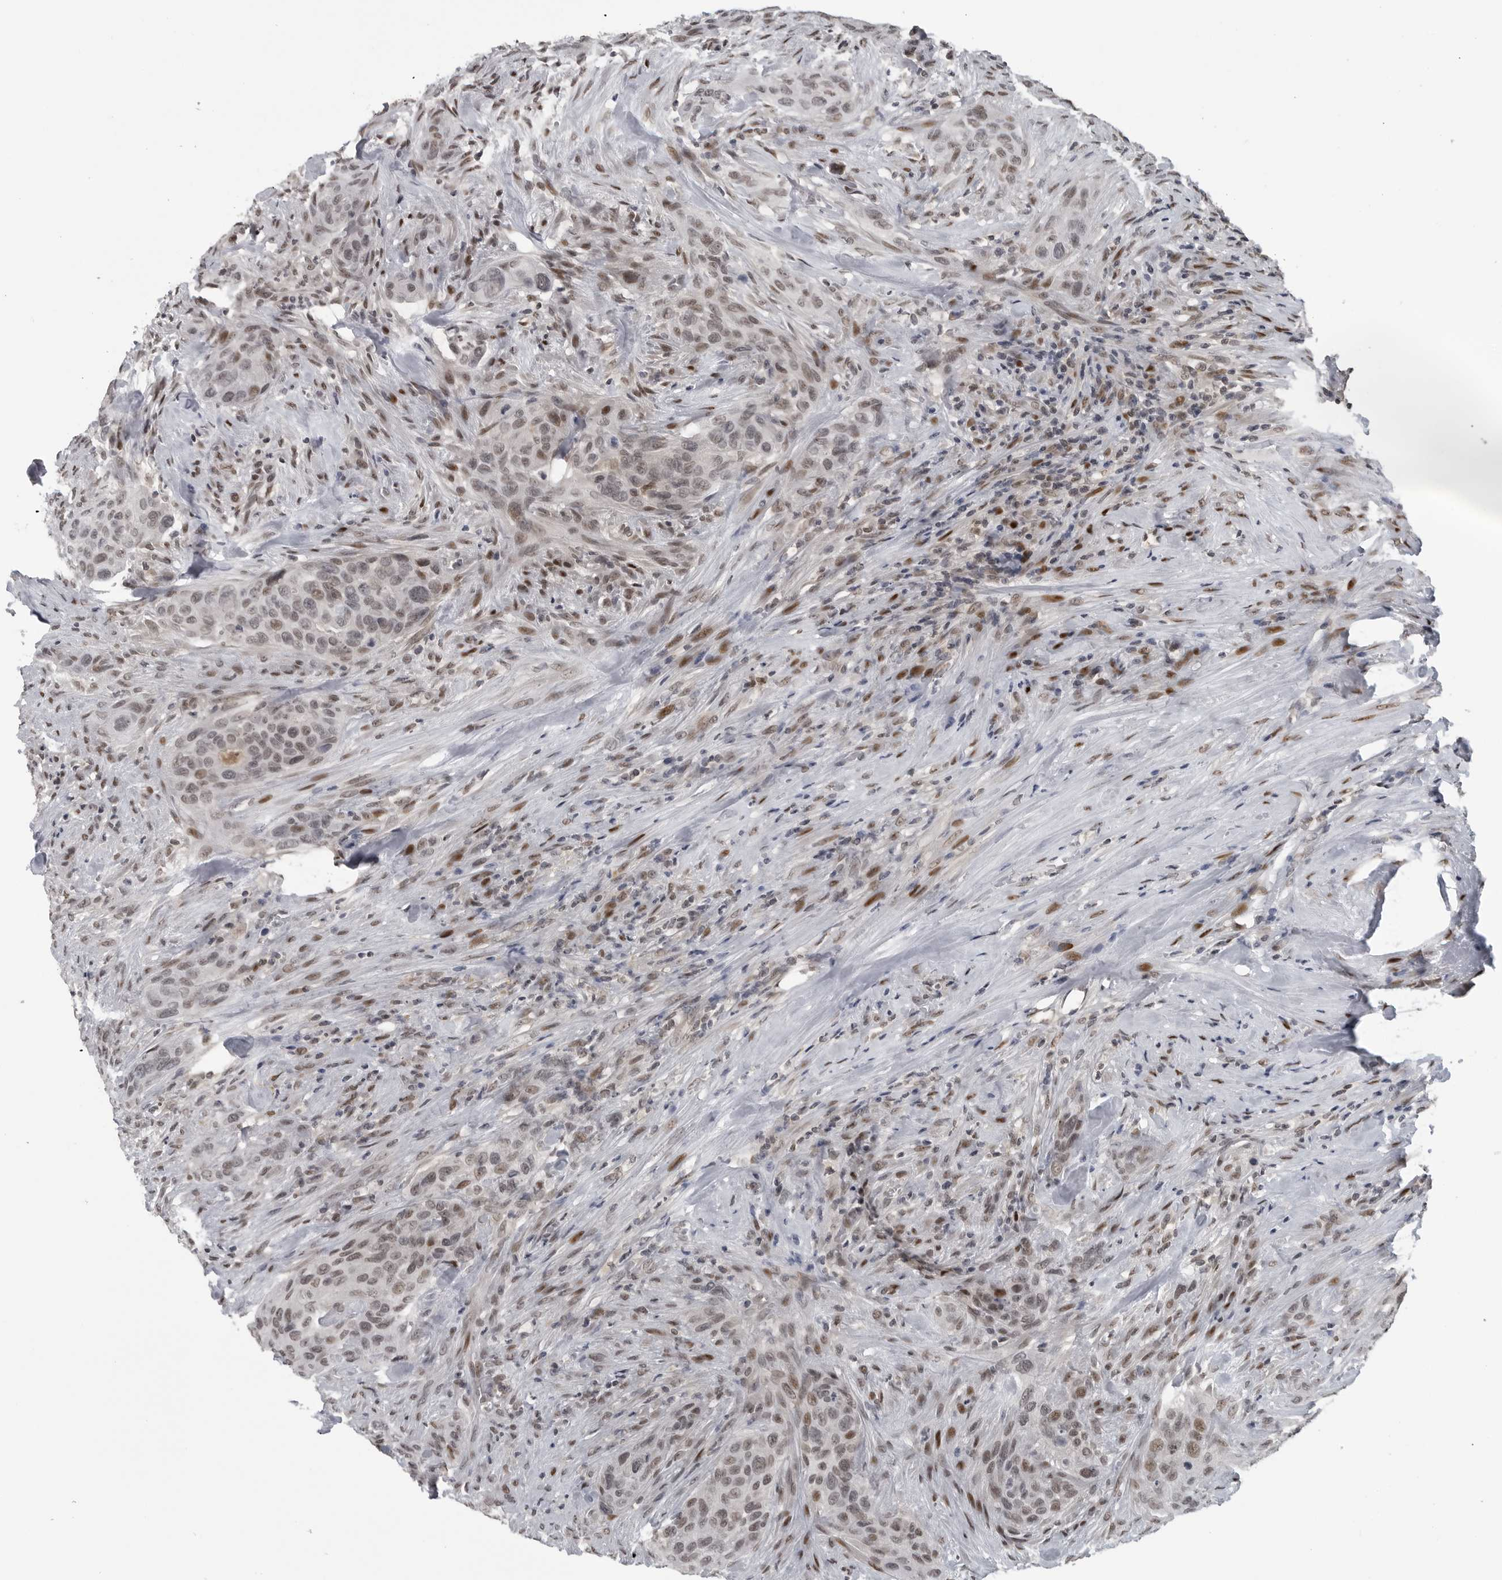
{"staining": {"intensity": "moderate", "quantity": ">75%", "location": "nuclear"}, "tissue": "urothelial cancer", "cell_type": "Tumor cells", "image_type": "cancer", "snomed": [{"axis": "morphology", "description": "Urothelial carcinoma, High grade"}, {"axis": "topography", "description": "Urinary bladder"}], "caption": "About >75% of tumor cells in human urothelial cancer reveal moderate nuclear protein staining as visualized by brown immunohistochemical staining.", "gene": "C8orf58", "patient": {"sex": "male", "age": 35}}